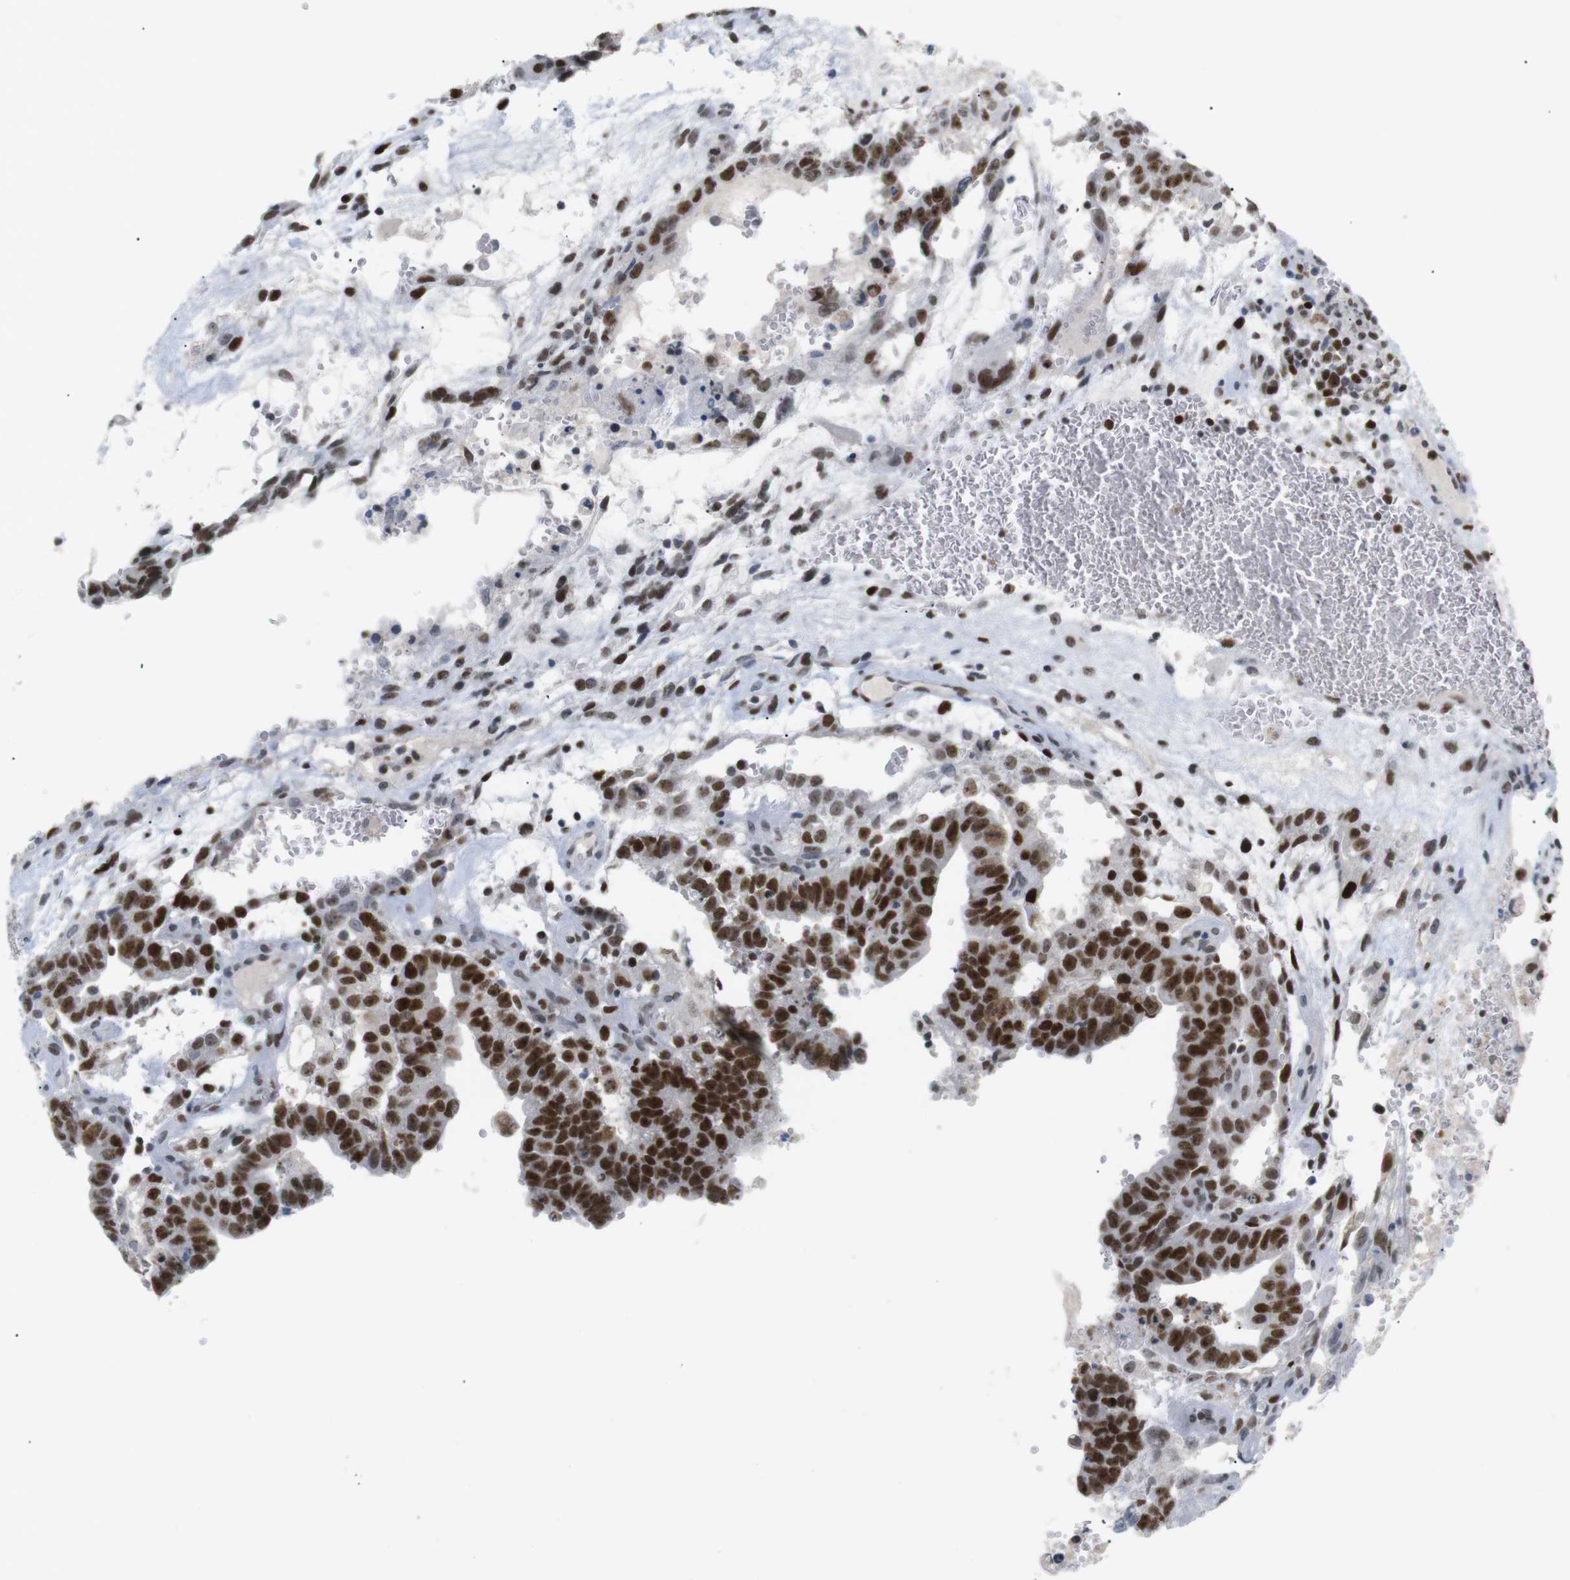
{"staining": {"intensity": "strong", "quantity": ">75%", "location": "nuclear"}, "tissue": "testis cancer", "cell_type": "Tumor cells", "image_type": "cancer", "snomed": [{"axis": "morphology", "description": "Seminoma, NOS"}, {"axis": "morphology", "description": "Carcinoma, Embryonal, NOS"}, {"axis": "topography", "description": "Testis"}], "caption": "Brown immunohistochemical staining in testis cancer demonstrates strong nuclear expression in approximately >75% of tumor cells.", "gene": "RIOX2", "patient": {"sex": "male", "age": 52}}